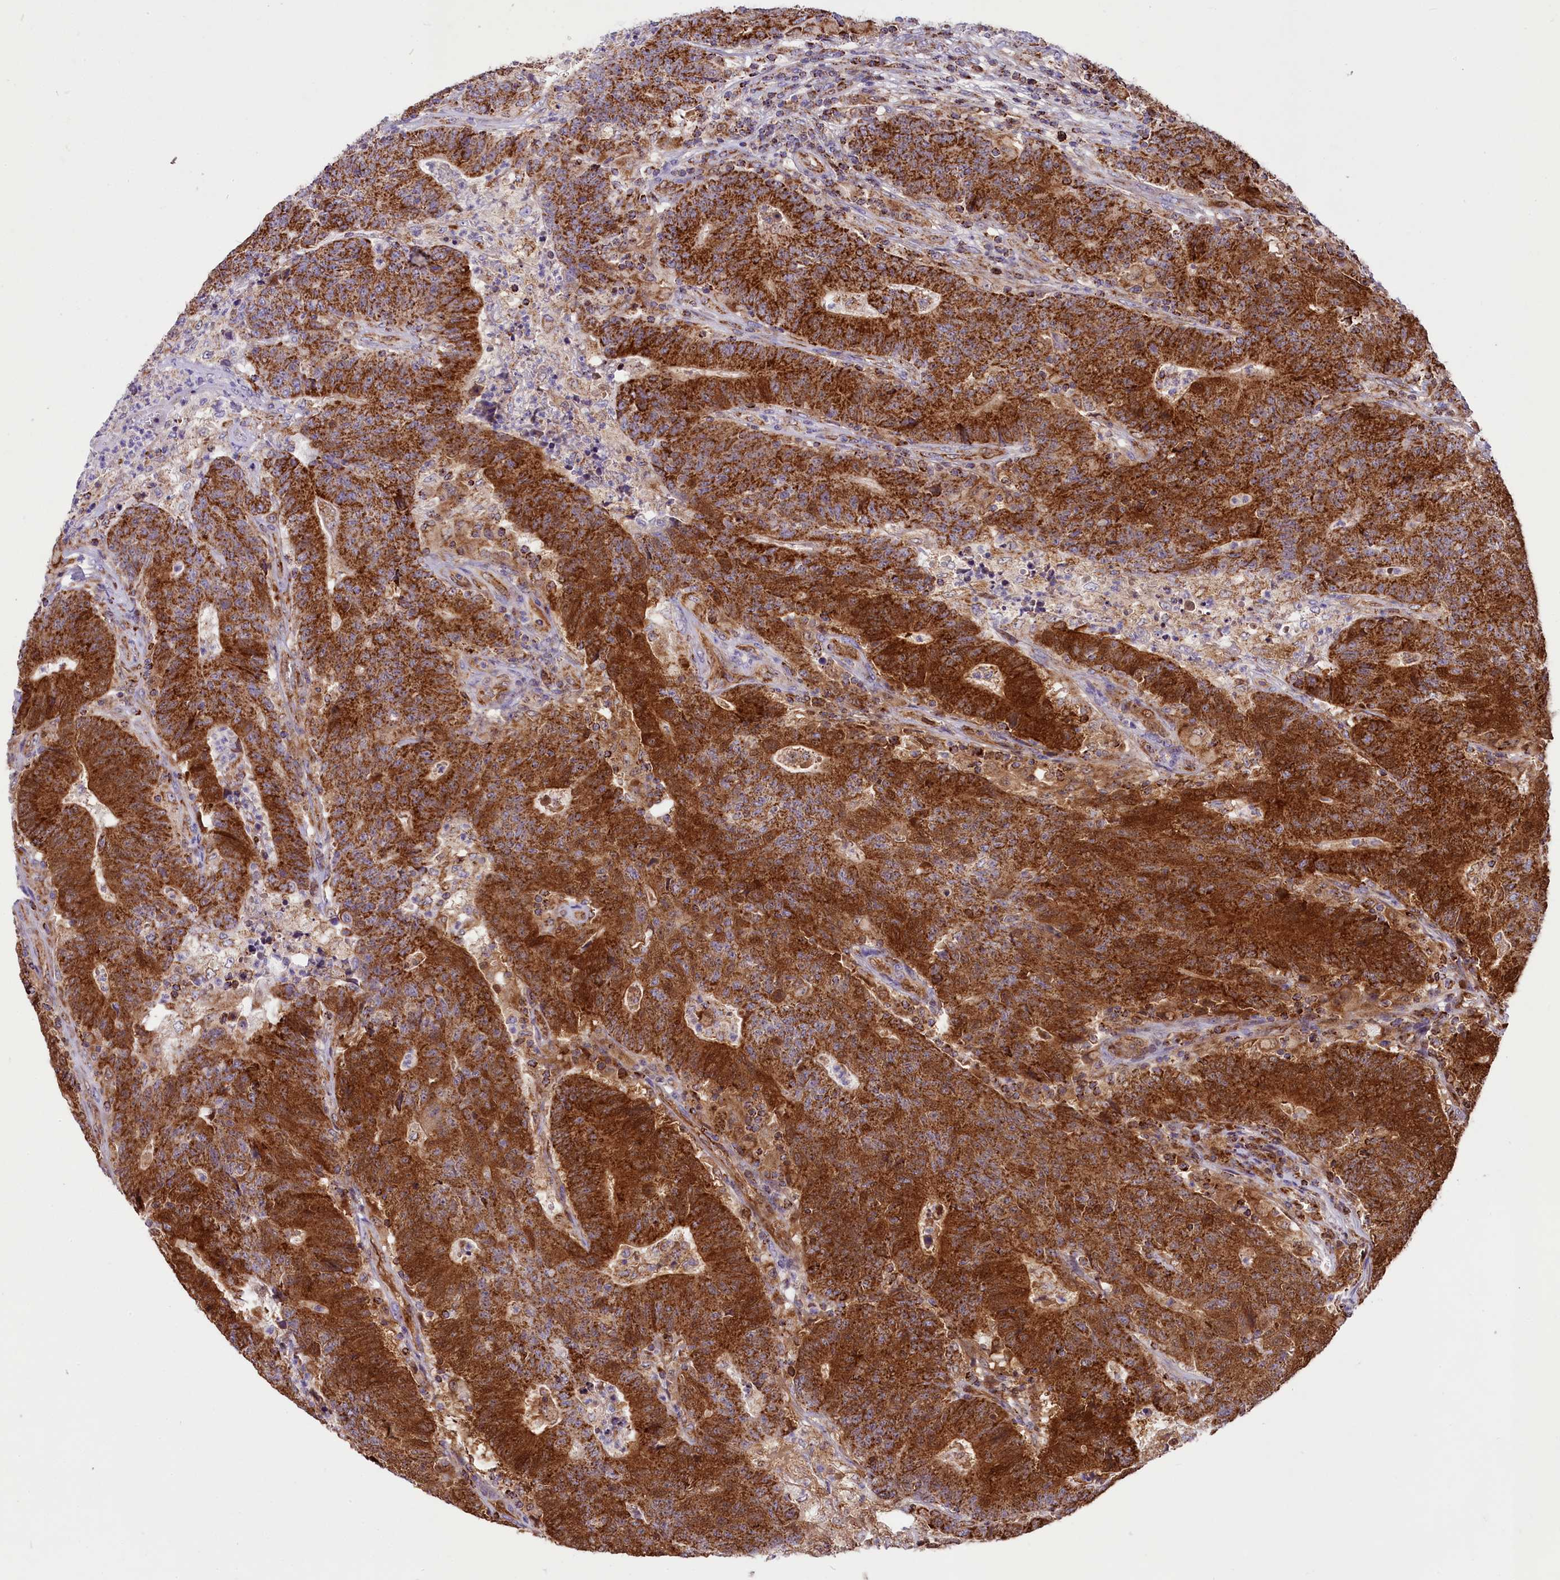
{"staining": {"intensity": "strong", "quantity": ">75%", "location": "cytoplasmic/membranous"}, "tissue": "colorectal cancer", "cell_type": "Tumor cells", "image_type": "cancer", "snomed": [{"axis": "morphology", "description": "Adenocarcinoma, NOS"}, {"axis": "topography", "description": "Colon"}], "caption": "Immunohistochemistry (IHC) of adenocarcinoma (colorectal) displays high levels of strong cytoplasmic/membranous expression in approximately >75% of tumor cells.", "gene": "COX17", "patient": {"sex": "female", "age": 75}}